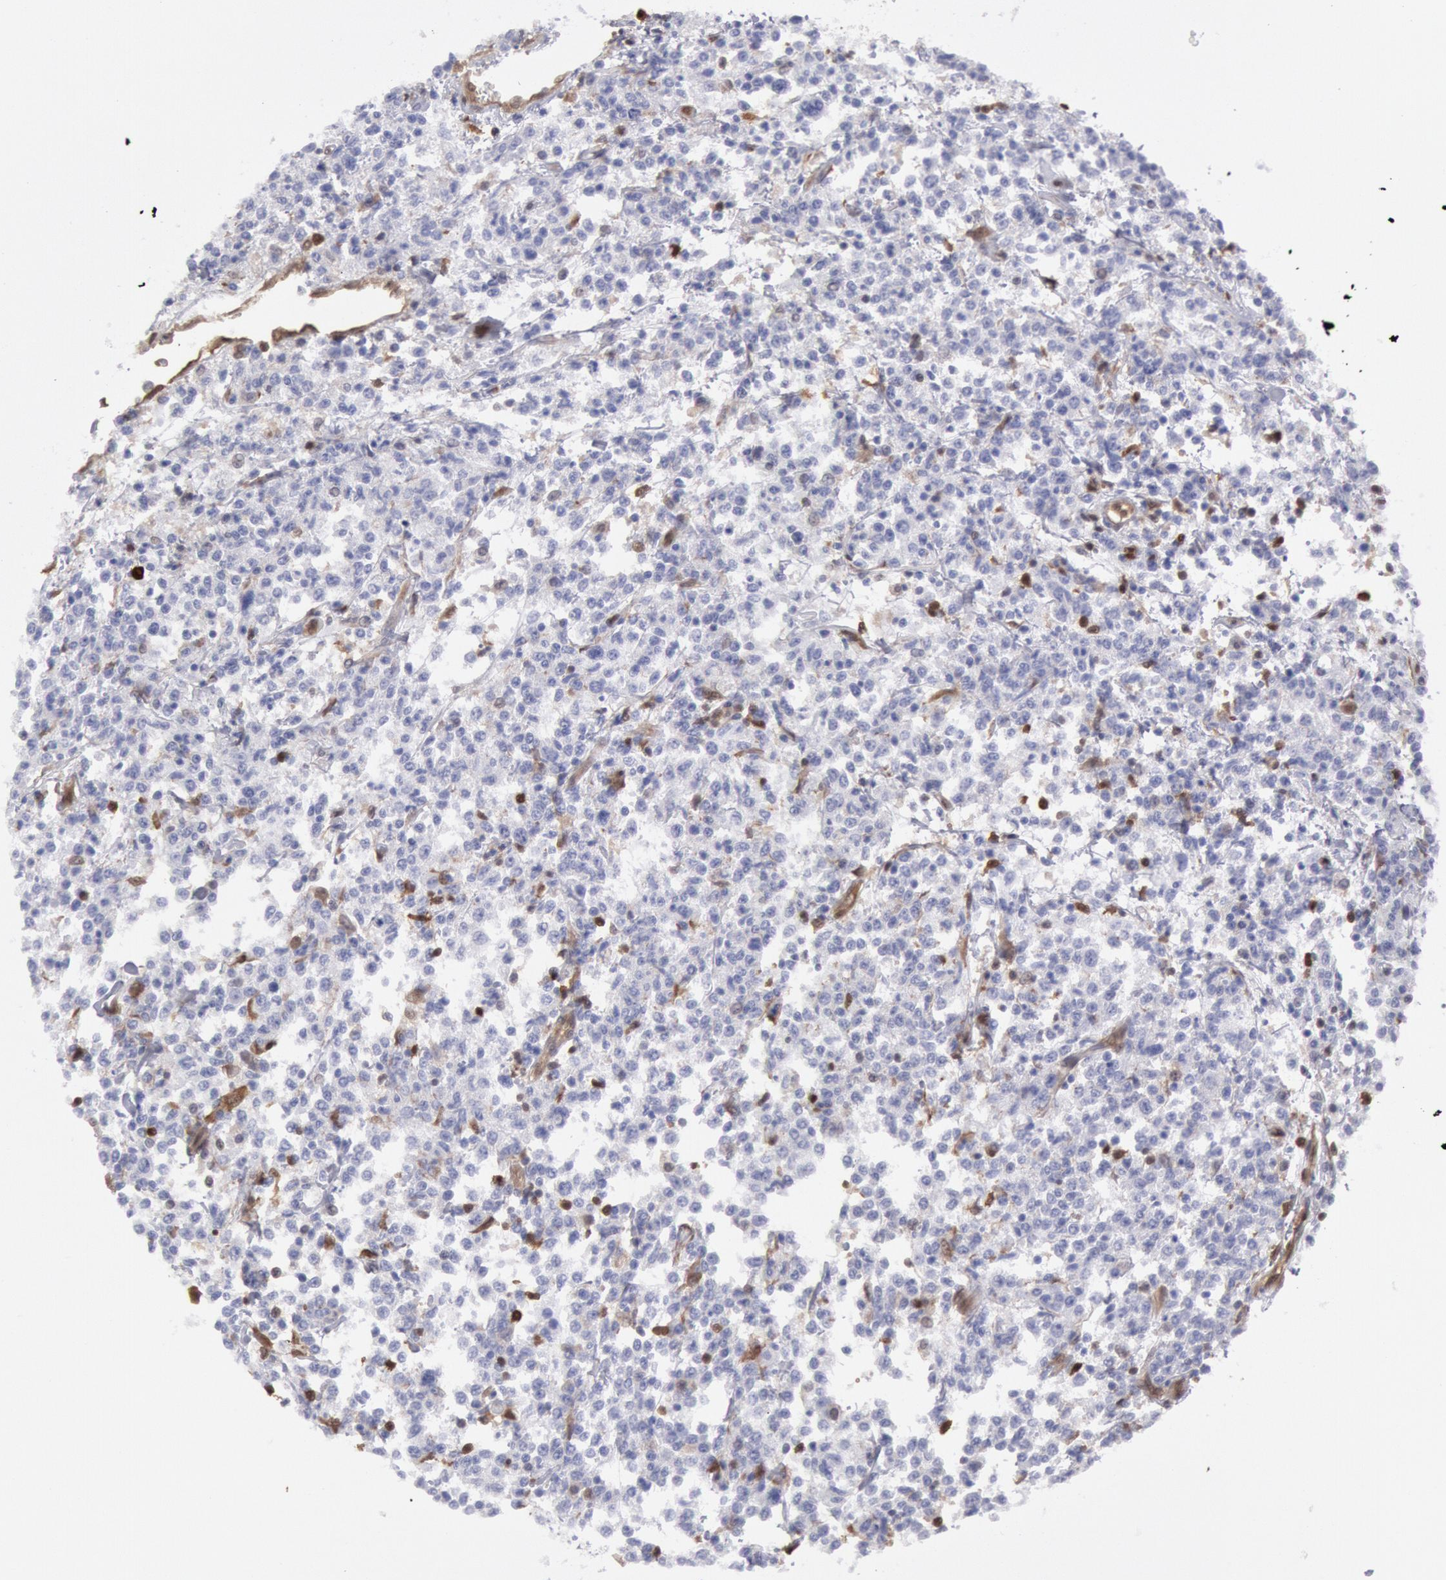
{"staining": {"intensity": "negative", "quantity": "none", "location": "none"}, "tissue": "lymphoma", "cell_type": "Tumor cells", "image_type": "cancer", "snomed": [{"axis": "morphology", "description": "Malignant lymphoma, non-Hodgkin's type, Low grade"}, {"axis": "topography", "description": "Small intestine"}], "caption": "Tumor cells show no significant positivity in malignant lymphoma, non-Hodgkin's type (low-grade). (DAB (3,3'-diaminobenzidine) IHC visualized using brightfield microscopy, high magnification).", "gene": "CCDC50", "patient": {"sex": "female", "age": 59}}